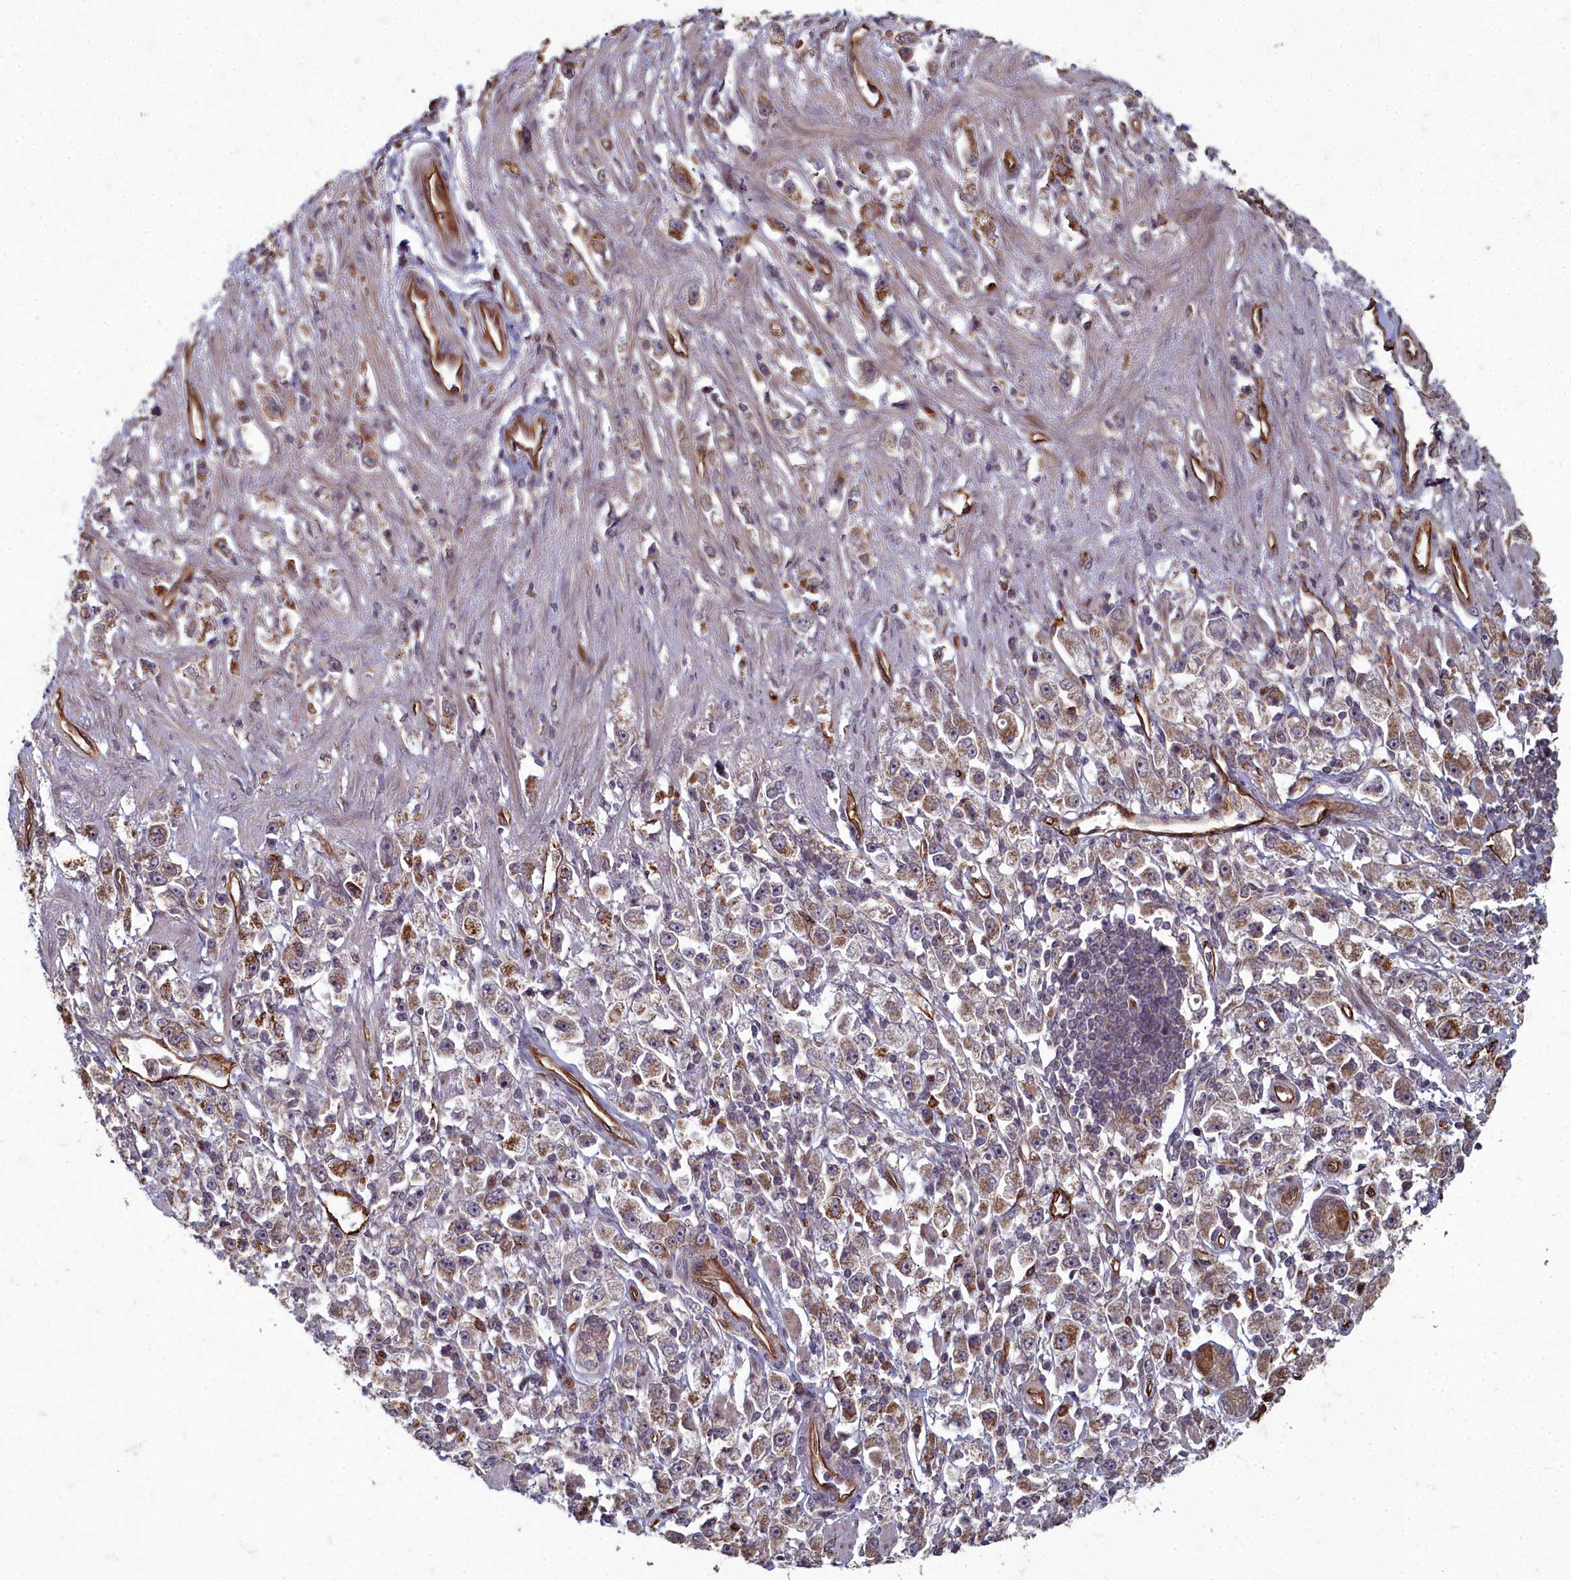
{"staining": {"intensity": "weak", "quantity": ">75%", "location": "cytoplasmic/membranous"}, "tissue": "stomach cancer", "cell_type": "Tumor cells", "image_type": "cancer", "snomed": [{"axis": "morphology", "description": "Adenocarcinoma, NOS"}, {"axis": "topography", "description": "Stomach"}], "caption": "Stomach cancer (adenocarcinoma) was stained to show a protein in brown. There is low levels of weak cytoplasmic/membranous positivity in about >75% of tumor cells.", "gene": "TSPYL4", "patient": {"sex": "female", "age": 59}}